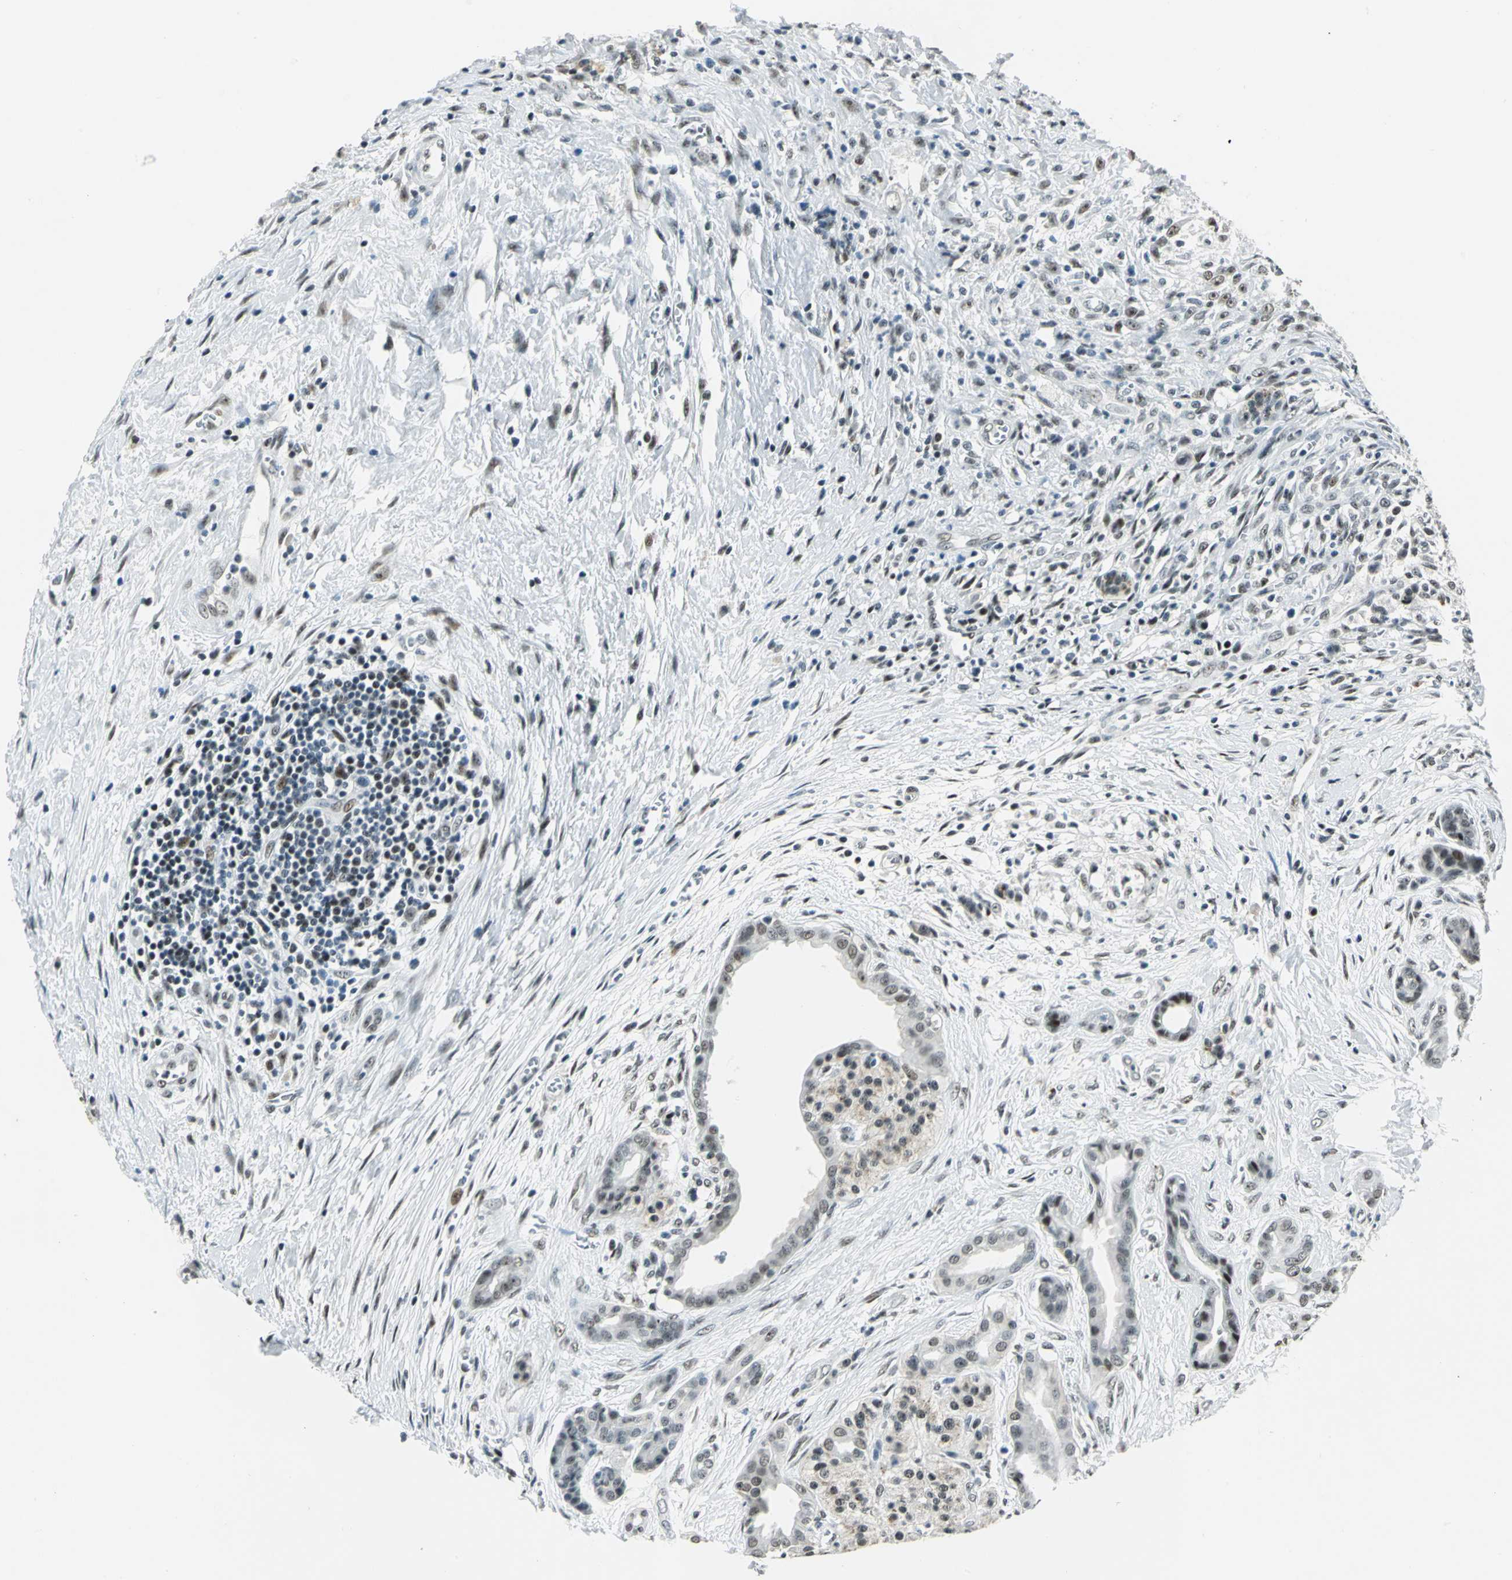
{"staining": {"intensity": "moderate", "quantity": ">75%", "location": "nuclear"}, "tissue": "pancreatic cancer", "cell_type": "Tumor cells", "image_type": "cancer", "snomed": [{"axis": "morphology", "description": "Adenocarcinoma, NOS"}, {"axis": "topography", "description": "Pancreas"}], "caption": "This image shows IHC staining of human pancreatic cancer, with medium moderate nuclear expression in about >75% of tumor cells.", "gene": "KAT6B", "patient": {"sex": "male", "age": 59}}